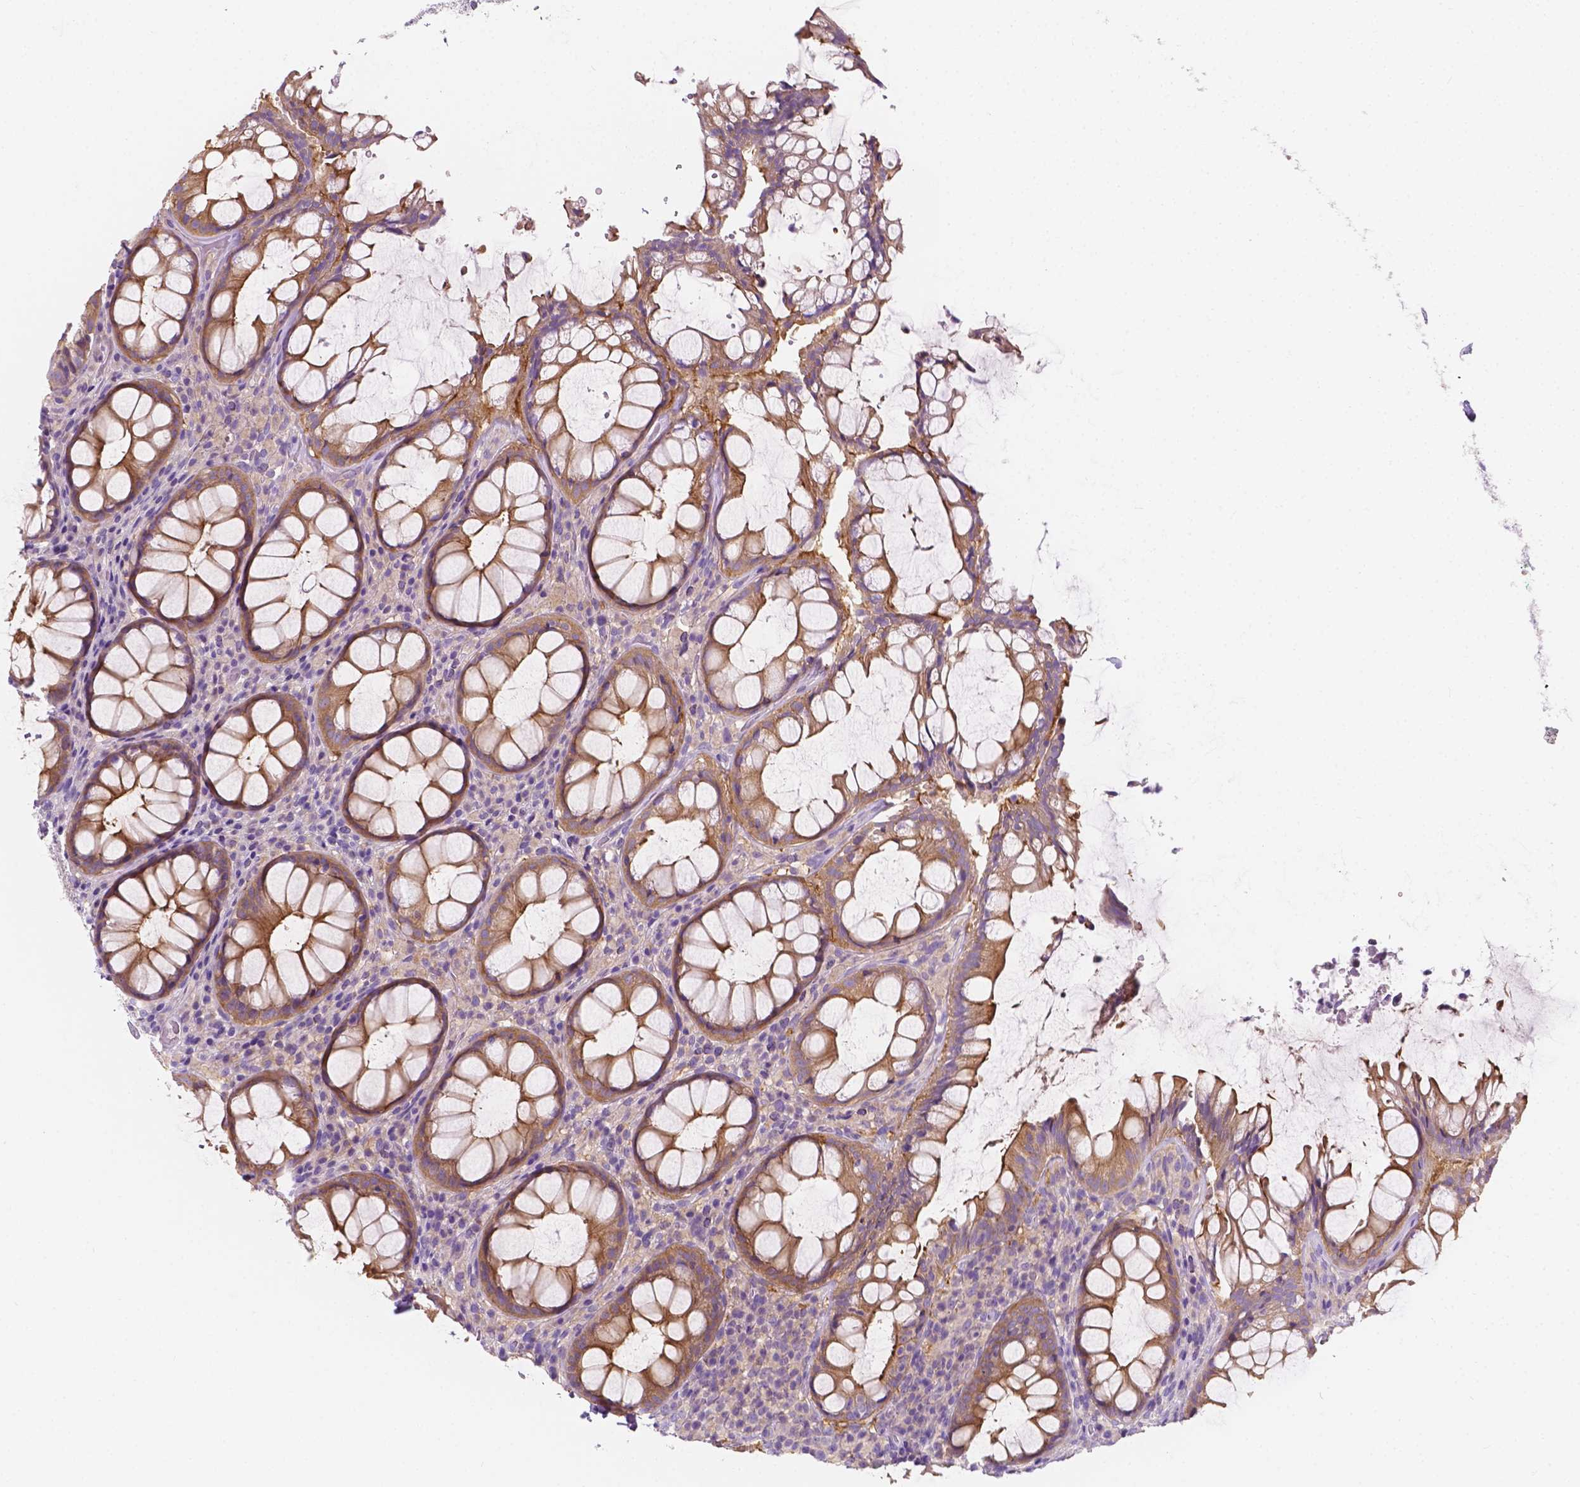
{"staining": {"intensity": "weak", "quantity": ">75%", "location": "cytoplasmic/membranous"}, "tissue": "rectum", "cell_type": "Glandular cells", "image_type": "normal", "snomed": [{"axis": "morphology", "description": "Normal tissue, NOS"}, {"axis": "topography", "description": "Rectum"}], "caption": "Human rectum stained for a protein (brown) demonstrates weak cytoplasmic/membranous positive staining in approximately >75% of glandular cells.", "gene": "SIRT2", "patient": {"sex": "male", "age": 72}}